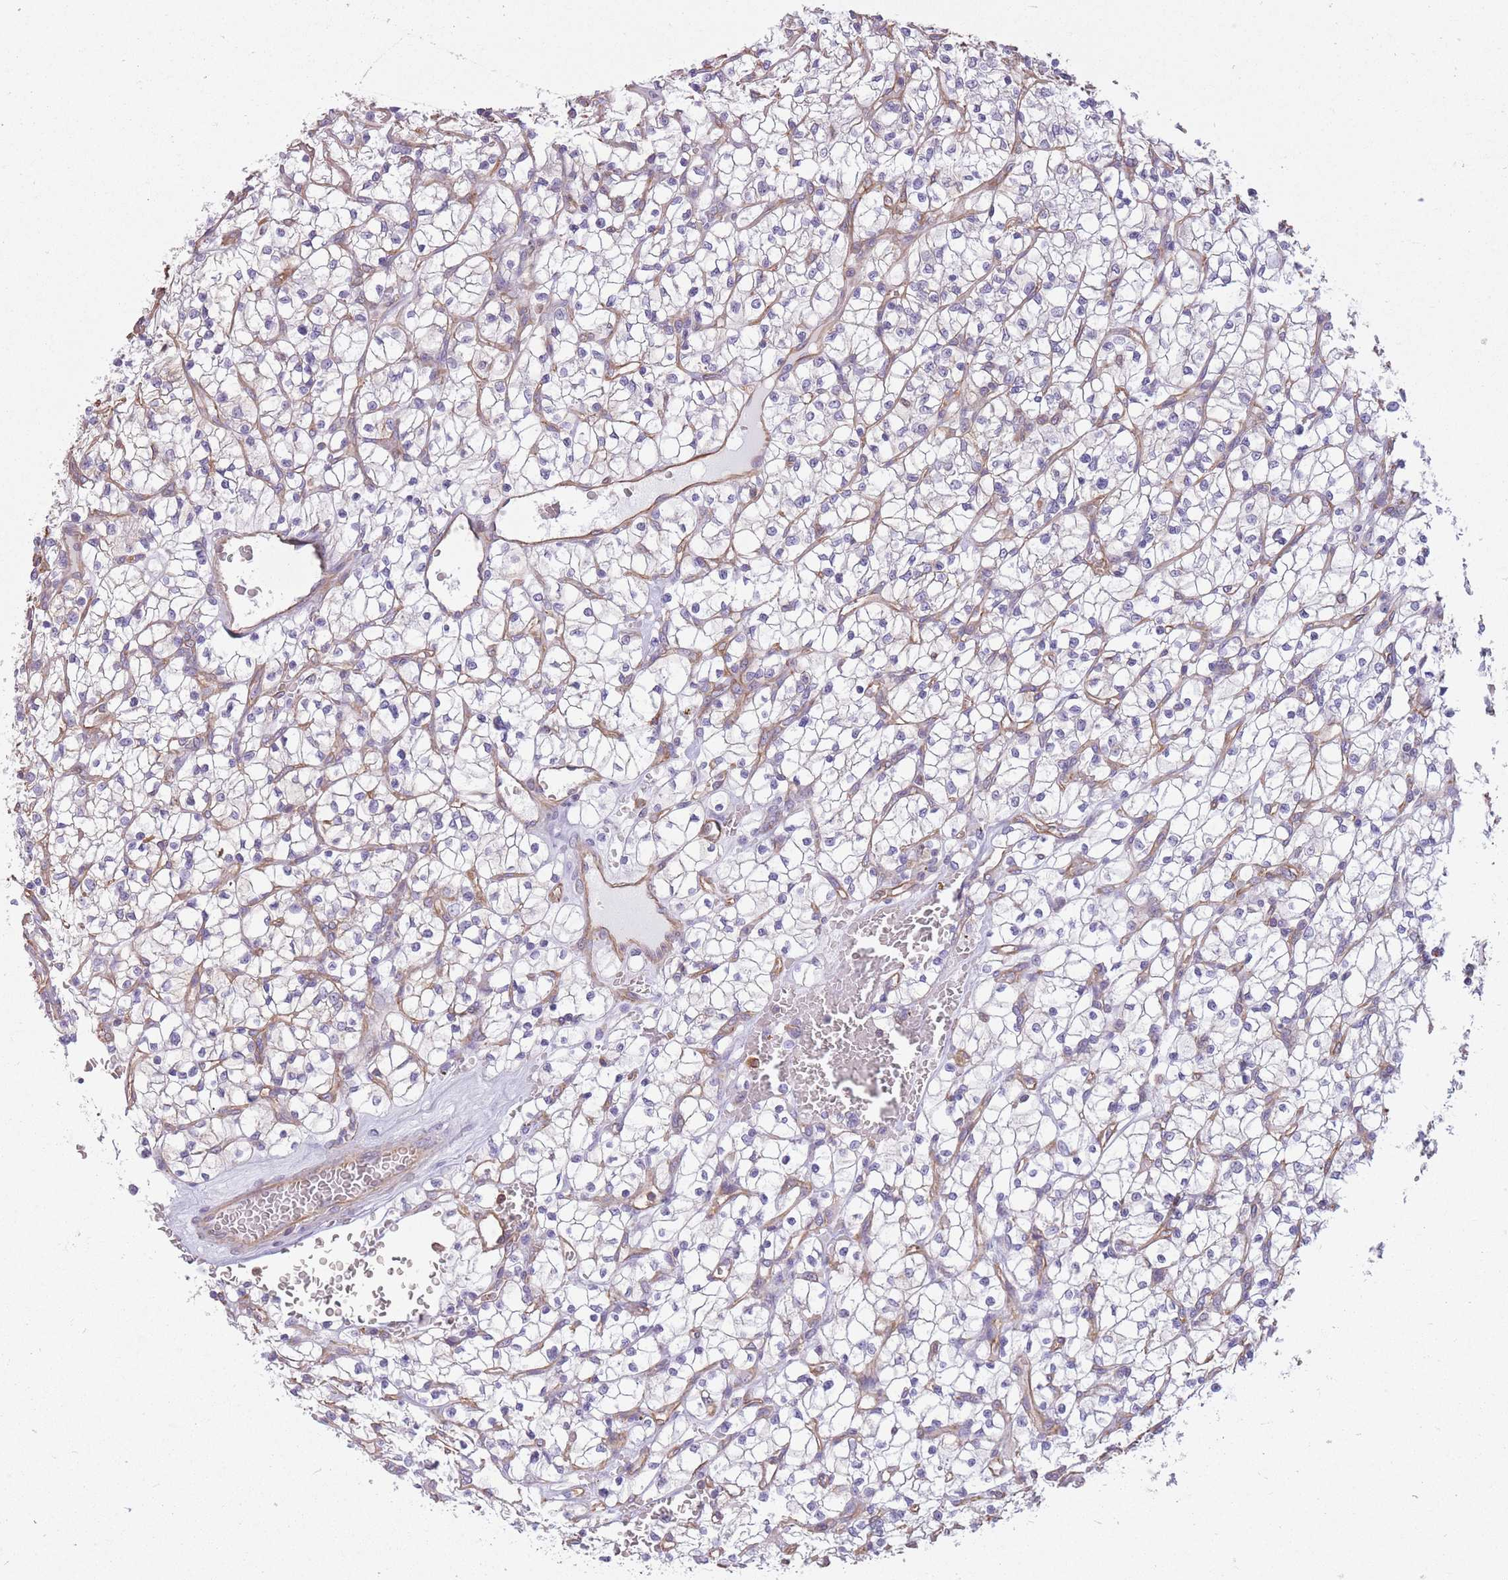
{"staining": {"intensity": "negative", "quantity": "none", "location": "none"}, "tissue": "renal cancer", "cell_type": "Tumor cells", "image_type": "cancer", "snomed": [{"axis": "morphology", "description": "Adenocarcinoma, NOS"}, {"axis": "topography", "description": "Kidney"}], "caption": "Tumor cells show no significant staining in adenocarcinoma (renal).", "gene": "ADD1", "patient": {"sex": "female", "age": 64}}